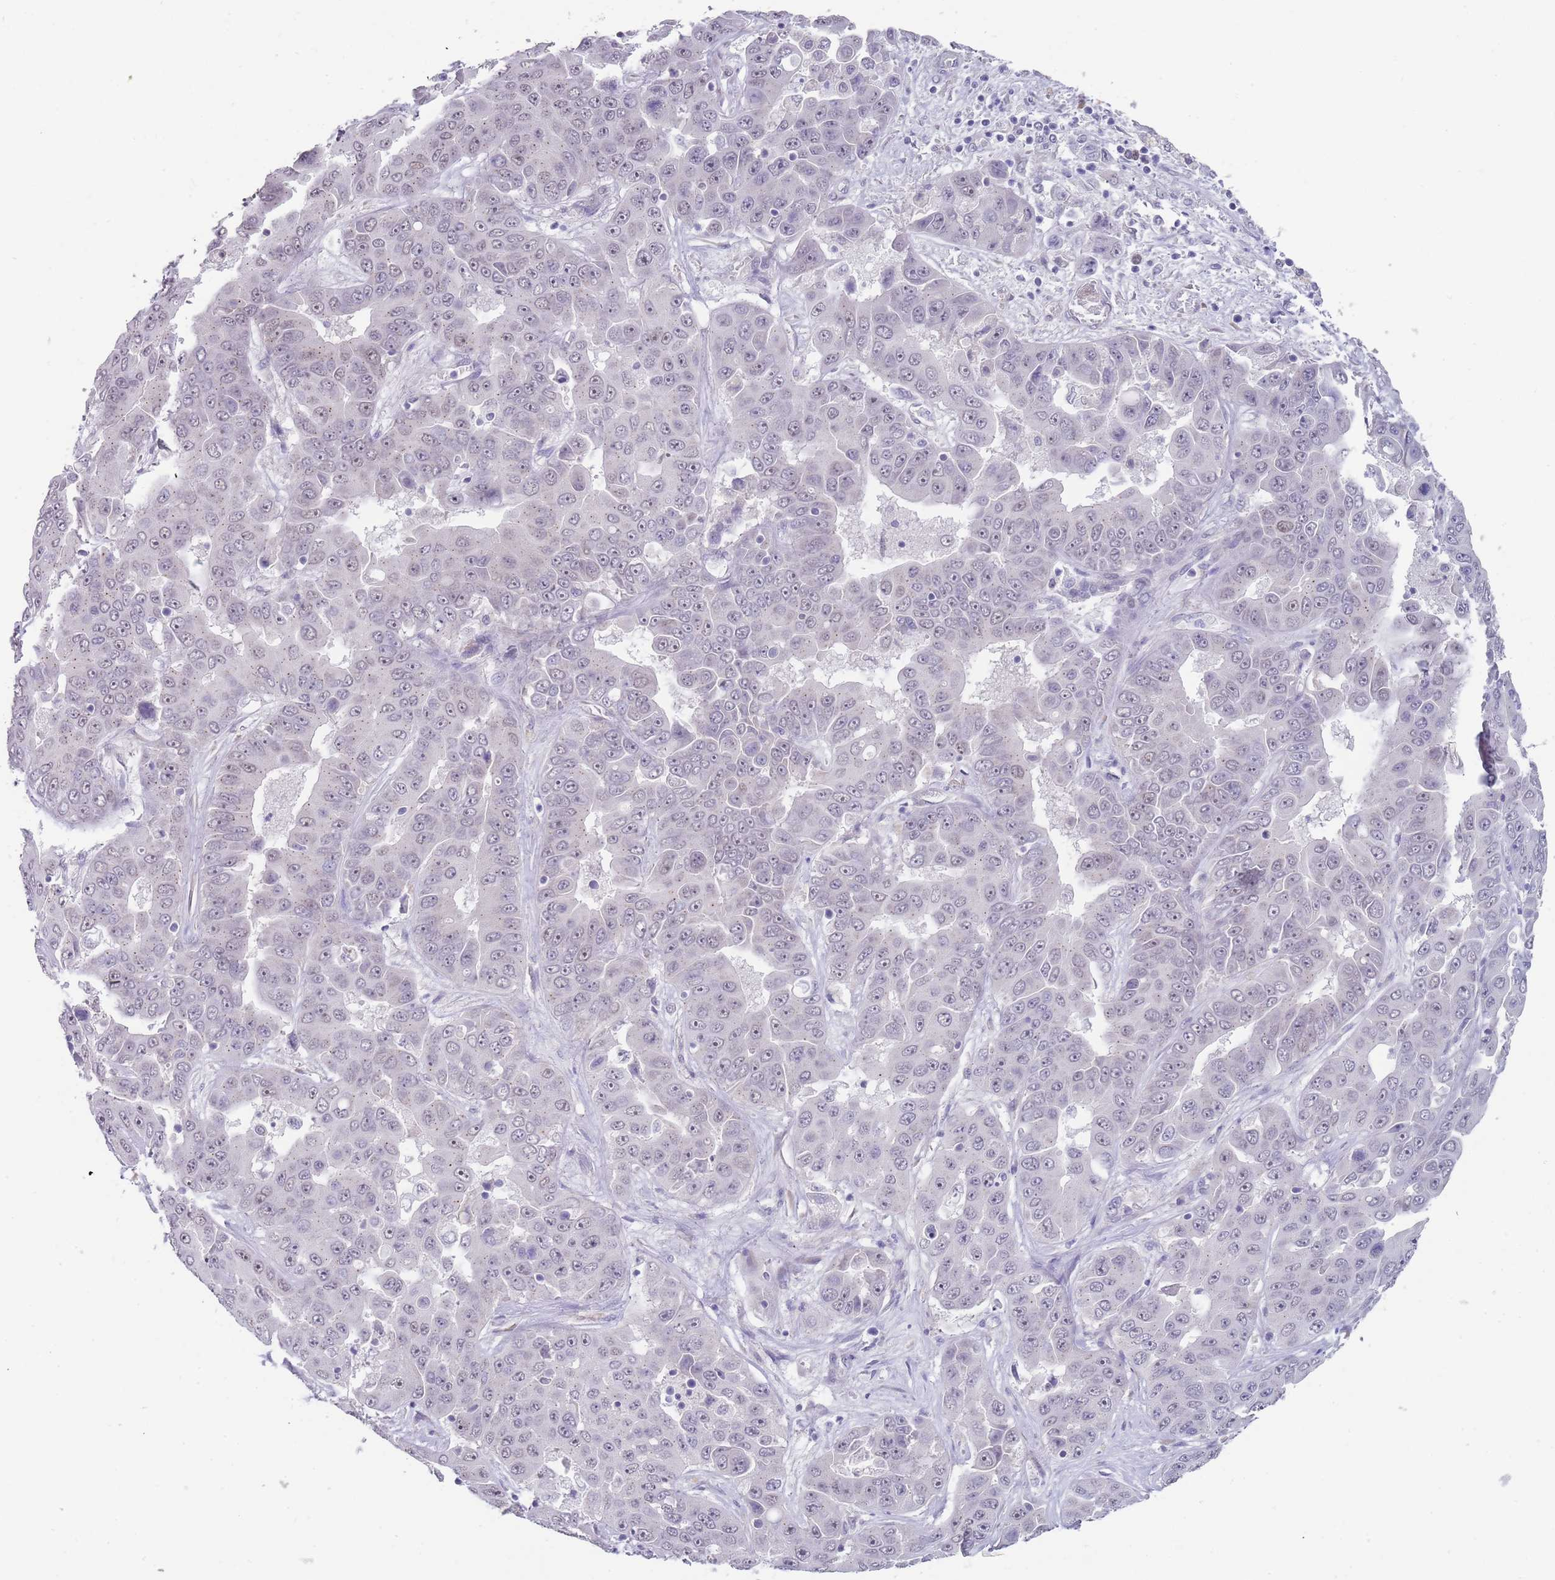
{"staining": {"intensity": "negative", "quantity": "none", "location": "none"}, "tissue": "liver cancer", "cell_type": "Tumor cells", "image_type": "cancer", "snomed": [{"axis": "morphology", "description": "Cholangiocarcinoma"}, {"axis": "topography", "description": "Liver"}], "caption": "Protein analysis of liver cancer (cholangiocarcinoma) displays no significant expression in tumor cells.", "gene": "TNRC6C", "patient": {"sex": "female", "age": 52}}